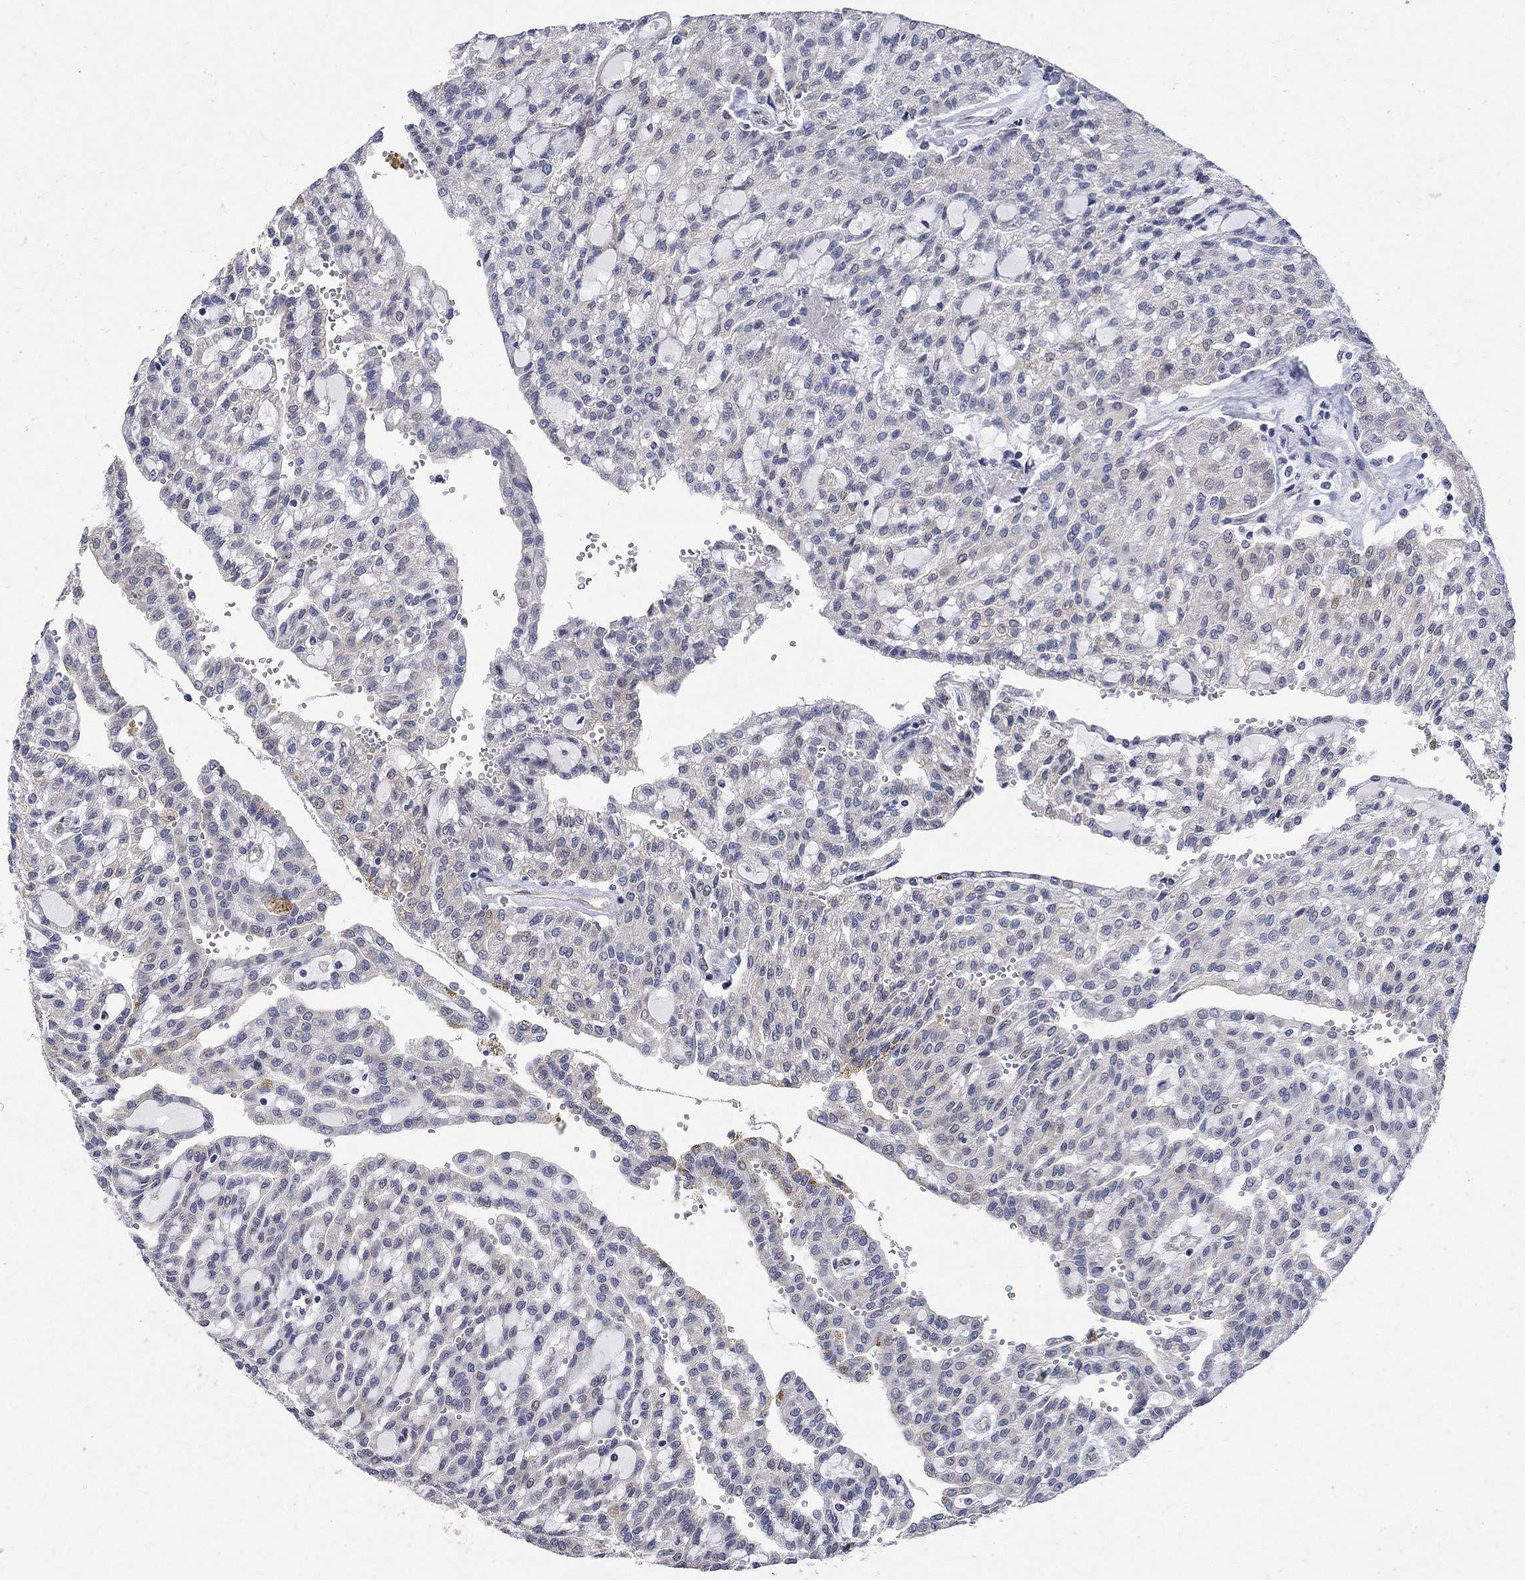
{"staining": {"intensity": "moderate", "quantity": "<25%", "location": "cytoplasmic/membranous"}, "tissue": "renal cancer", "cell_type": "Tumor cells", "image_type": "cancer", "snomed": [{"axis": "morphology", "description": "Adenocarcinoma, NOS"}, {"axis": "topography", "description": "Kidney"}], "caption": "Immunohistochemistry image of human renal adenocarcinoma stained for a protein (brown), which reveals low levels of moderate cytoplasmic/membranous expression in approximately <25% of tumor cells.", "gene": "TGM2", "patient": {"sex": "male", "age": 63}}